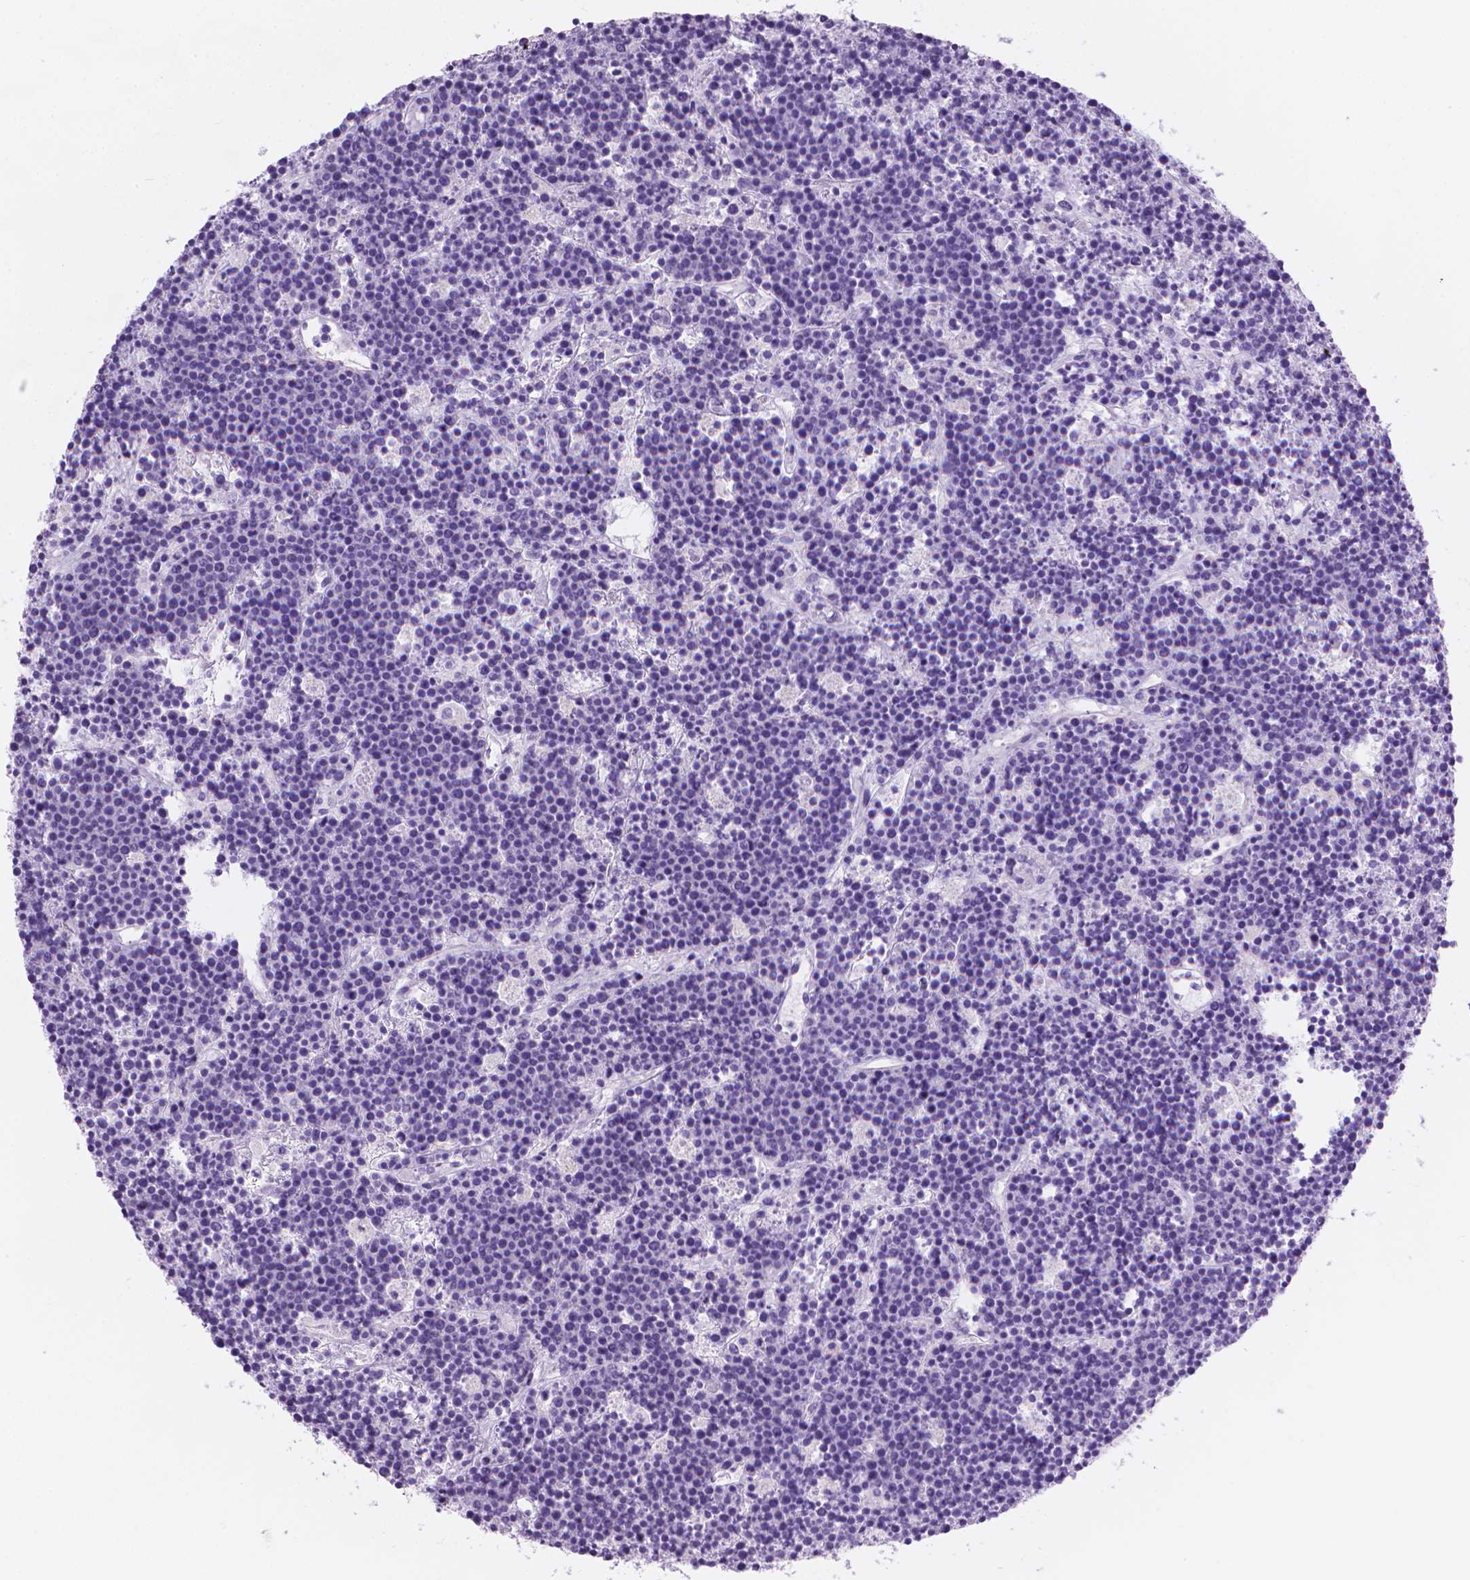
{"staining": {"intensity": "negative", "quantity": "none", "location": "none"}, "tissue": "lymphoma", "cell_type": "Tumor cells", "image_type": "cancer", "snomed": [{"axis": "morphology", "description": "Malignant lymphoma, non-Hodgkin's type, High grade"}, {"axis": "topography", "description": "Ovary"}], "caption": "Immunohistochemistry micrograph of lymphoma stained for a protein (brown), which demonstrates no staining in tumor cells.", "gene": "TTC29", "patient": {"sex": "female", "age": 56}}